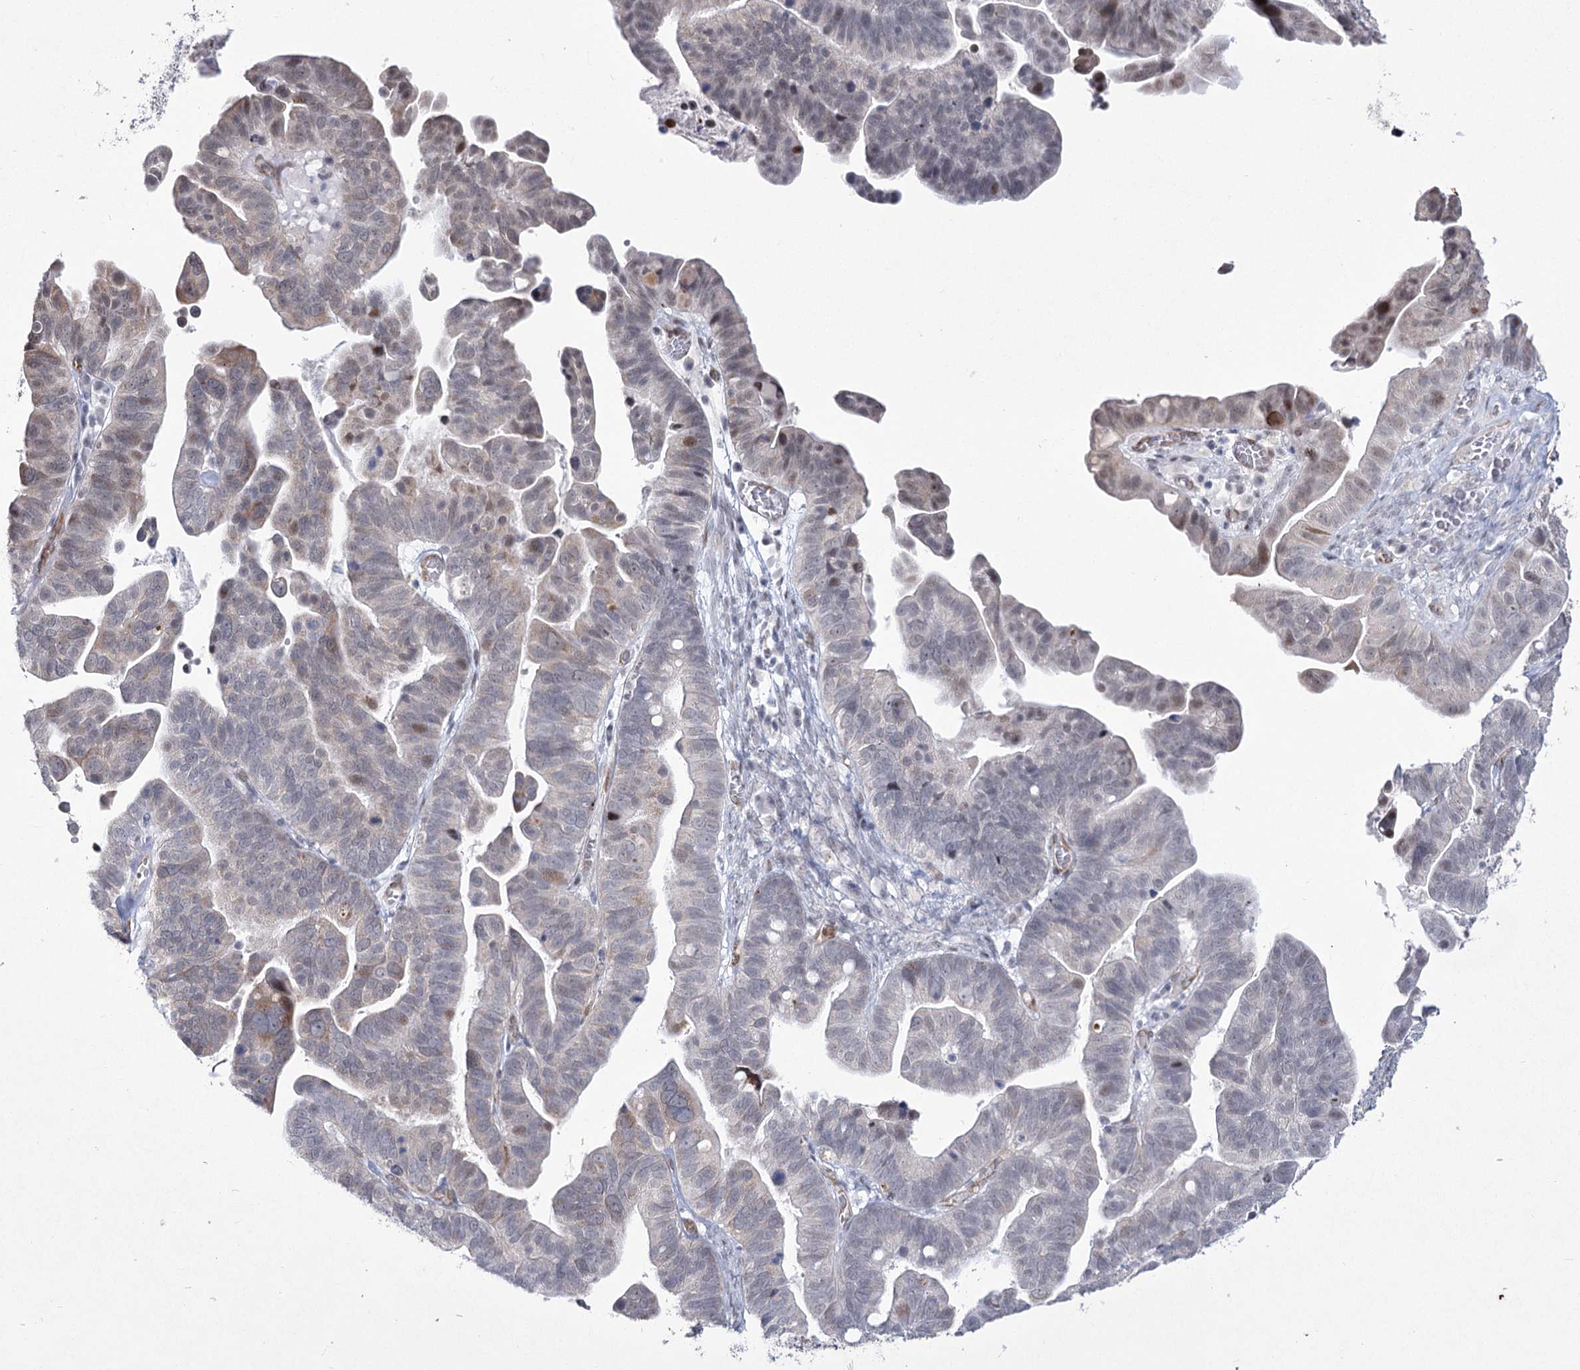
{"staining": {"intensity": "moderate", "quantity": "<25%", "location": "nuclear"}, "tissue": "ovarian cancer", "cell_type": "Tumor cells", "image_type": "cancer", "snomed": [{"axis": "morphology", "description": "Cystadenocarcinoma, serous, NOS"}, {"axis": "topography", "description": "Ovary"}], "caption": "Immunohistochemistry (DAB) staining of human serous cystadenocarcinoma (ovarian) exhibits moderate nuclear protein expression in about <25% of tumor cells.", "gene": "YBX3", "patient": {"sex": "female", "age": 56}}